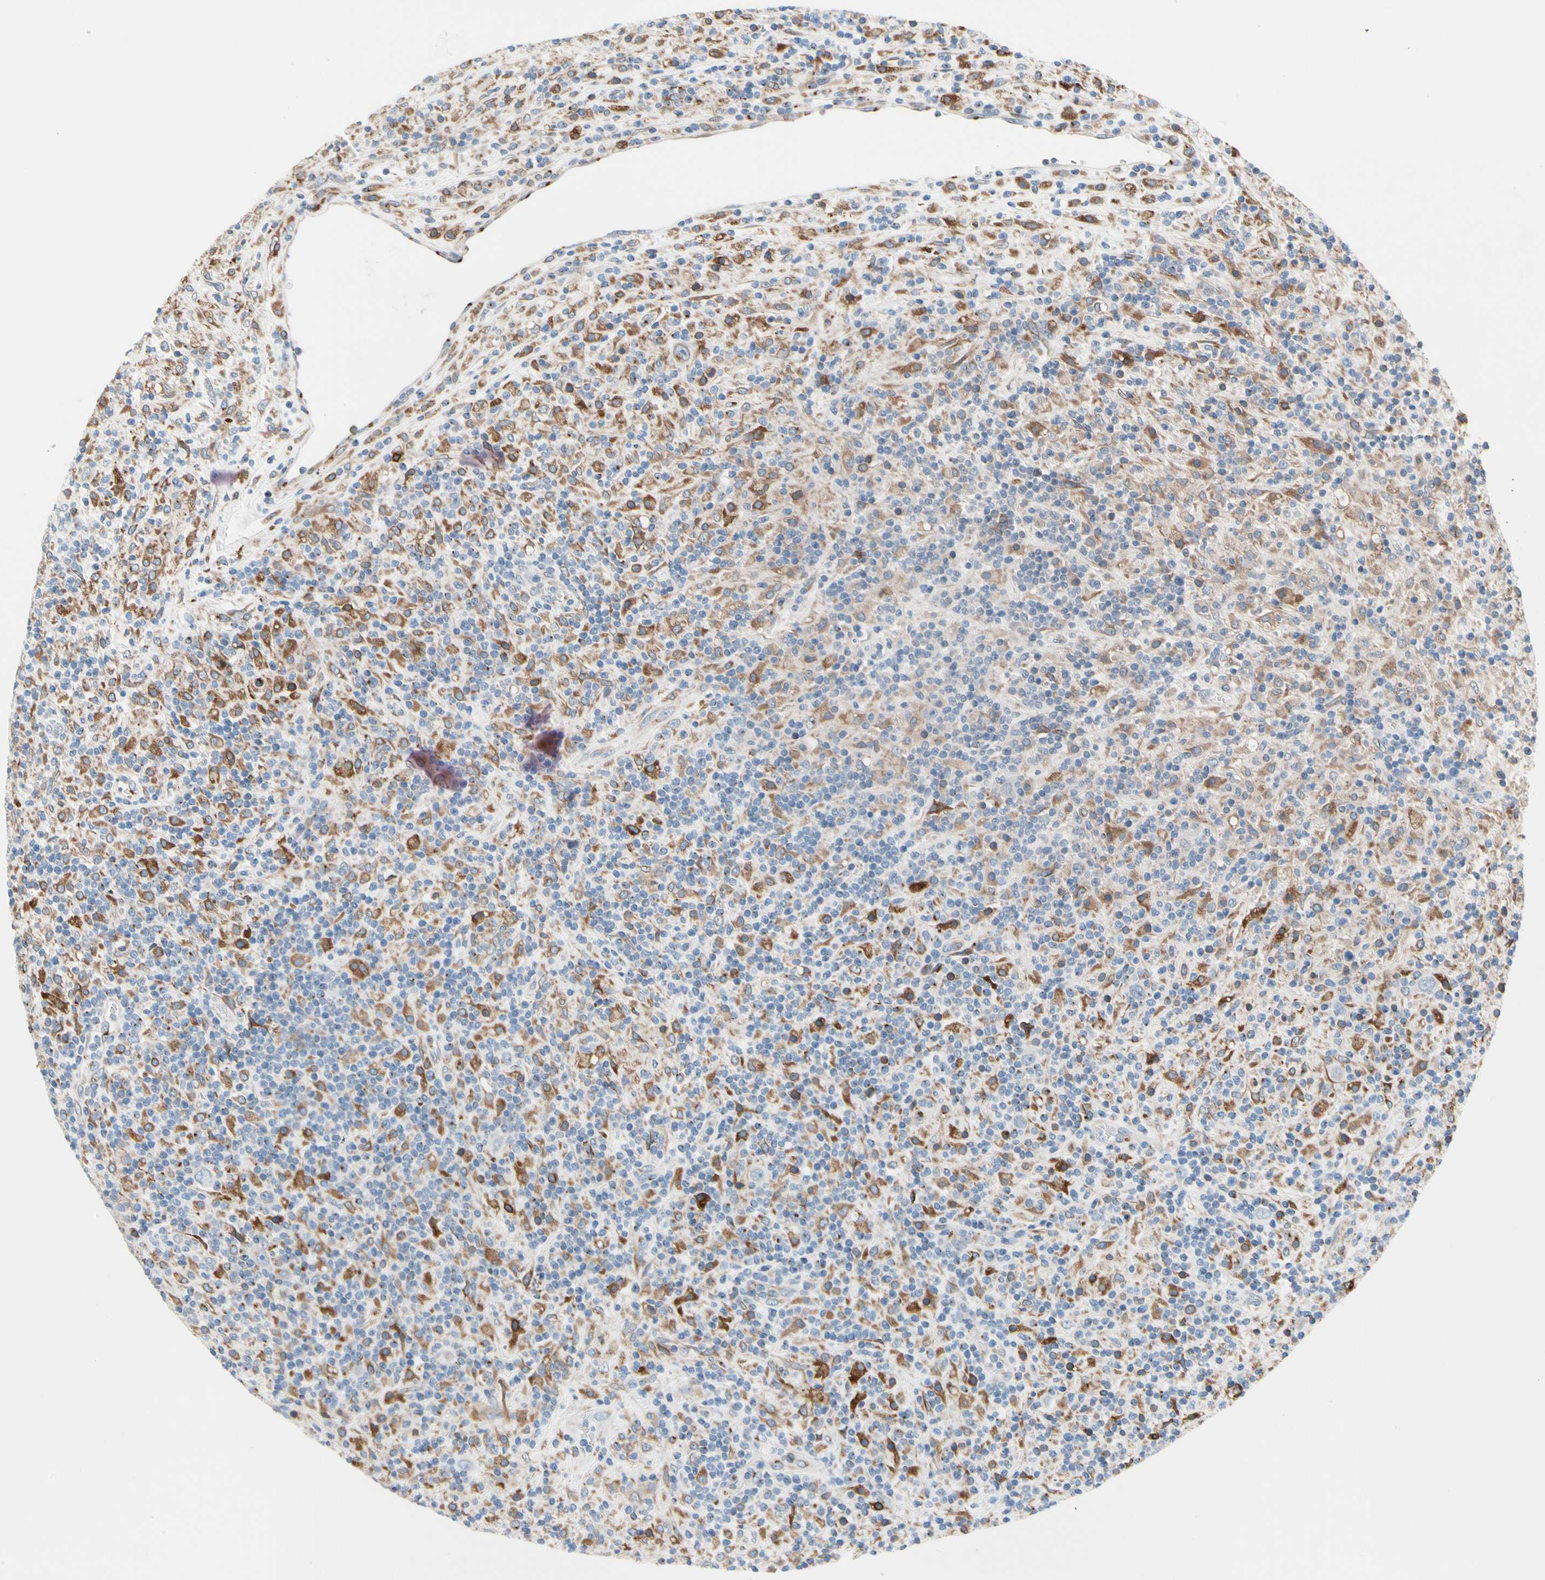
{"staining": {"intensity": "moderate", "quantity": "<25%", "location": "cytoplasmic/membranous"}, "tissue": "lymphoma", "cell_type": "Tumor cells", "image_type": "cancer", "snomed": [{"axis": "morphology", "description": "Hodgkin's disease, NOS"}, {"axis": "topography", "description": "Lymph node"}], "caption": "The immunohistochemical stain shows moderate cytoplasmic/membranous staining in tumor cells of lymphoma tissue.", "gene": "NUCB1", "patient": {"sex": "male", "age": 70}}